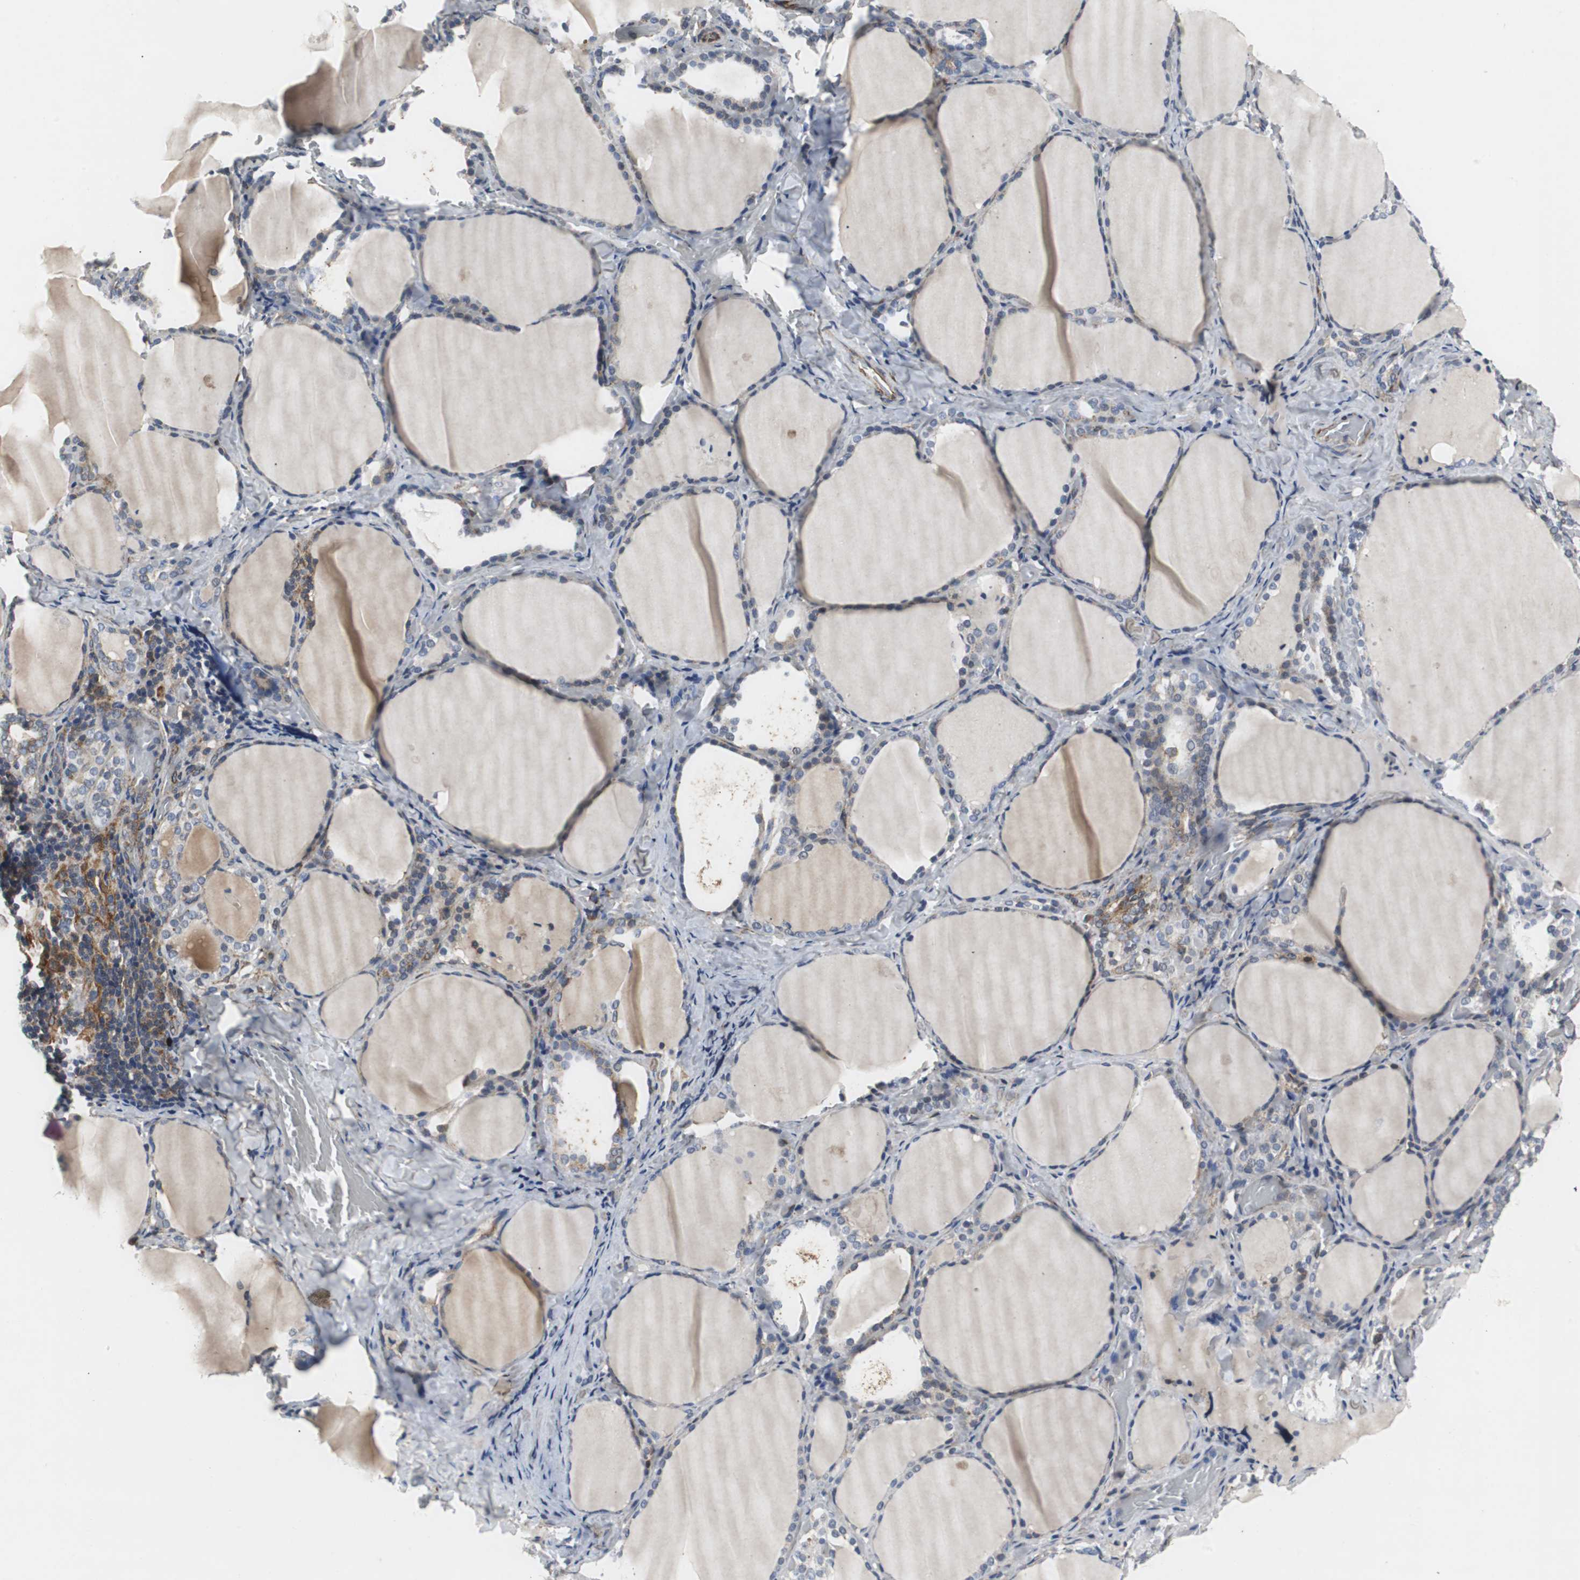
{"staining": {"intensity": "weak", "quantity": ">75%", "location": "cytoplasmic/membranous"}, "tissue": "thyroid gland", "cell_type": "Glandular cells", "image_type": "normal", "snomed": [{"axis": "morphology", "description": "Normal tissue, NOS"}, {"axis": "morphology", "description": "Papillary adenocarcinoma, NOS"}, {"axis": "topography", "description": "Thyroid gland"}], "caption": "IHC of benign thyroid gland exhibits low levels of weak cytoplasmic/membranous positivity in about >75% of glandular cells. Immunohistochemistry (ihc) stains the protein in brown and the nuclei are stained blue.", "gene": "ISCU", "patient": {"sex": "female", "age": 30}}